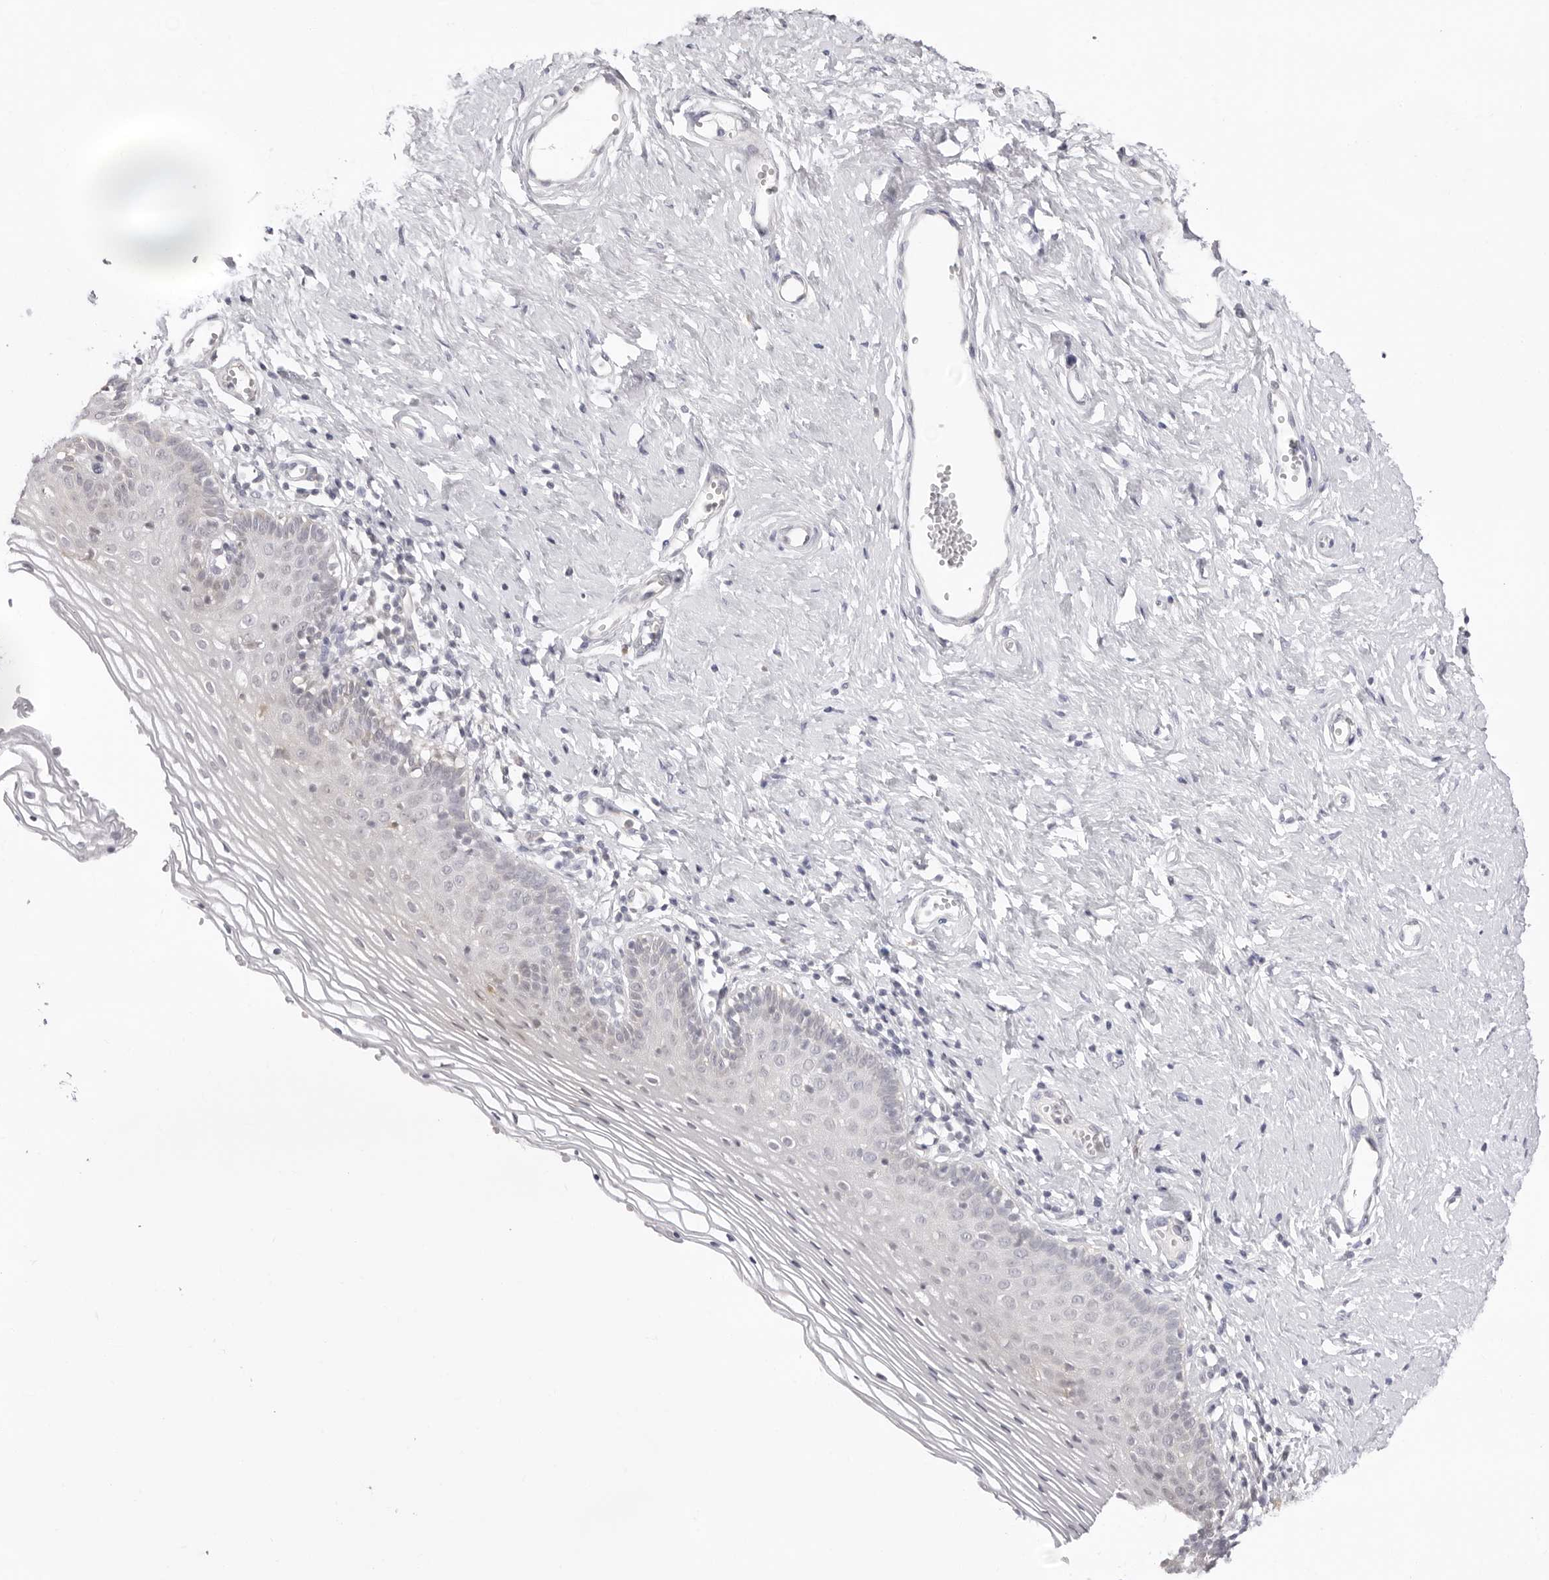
{"staining": {"intensity": "weak", "quantity": "<25%", "location": "cytoplasmic/membranous"}, "tissue": "vagina", "cell_type": "Squamous epithelial cells", "image_type": "normal", "snomed": [{"axis": "morphology", "description": "Normal tissue, NOS"}, {"axis": "topography", "description": "Vagina"}], "caption": "An immunohistochemistry (IHC) image of unremarkable vagina is shown. There is no staining in squamous epithelial cells of vagina.", "gene": "FDPS", "patient": {"sex": "female", "age": 32}}